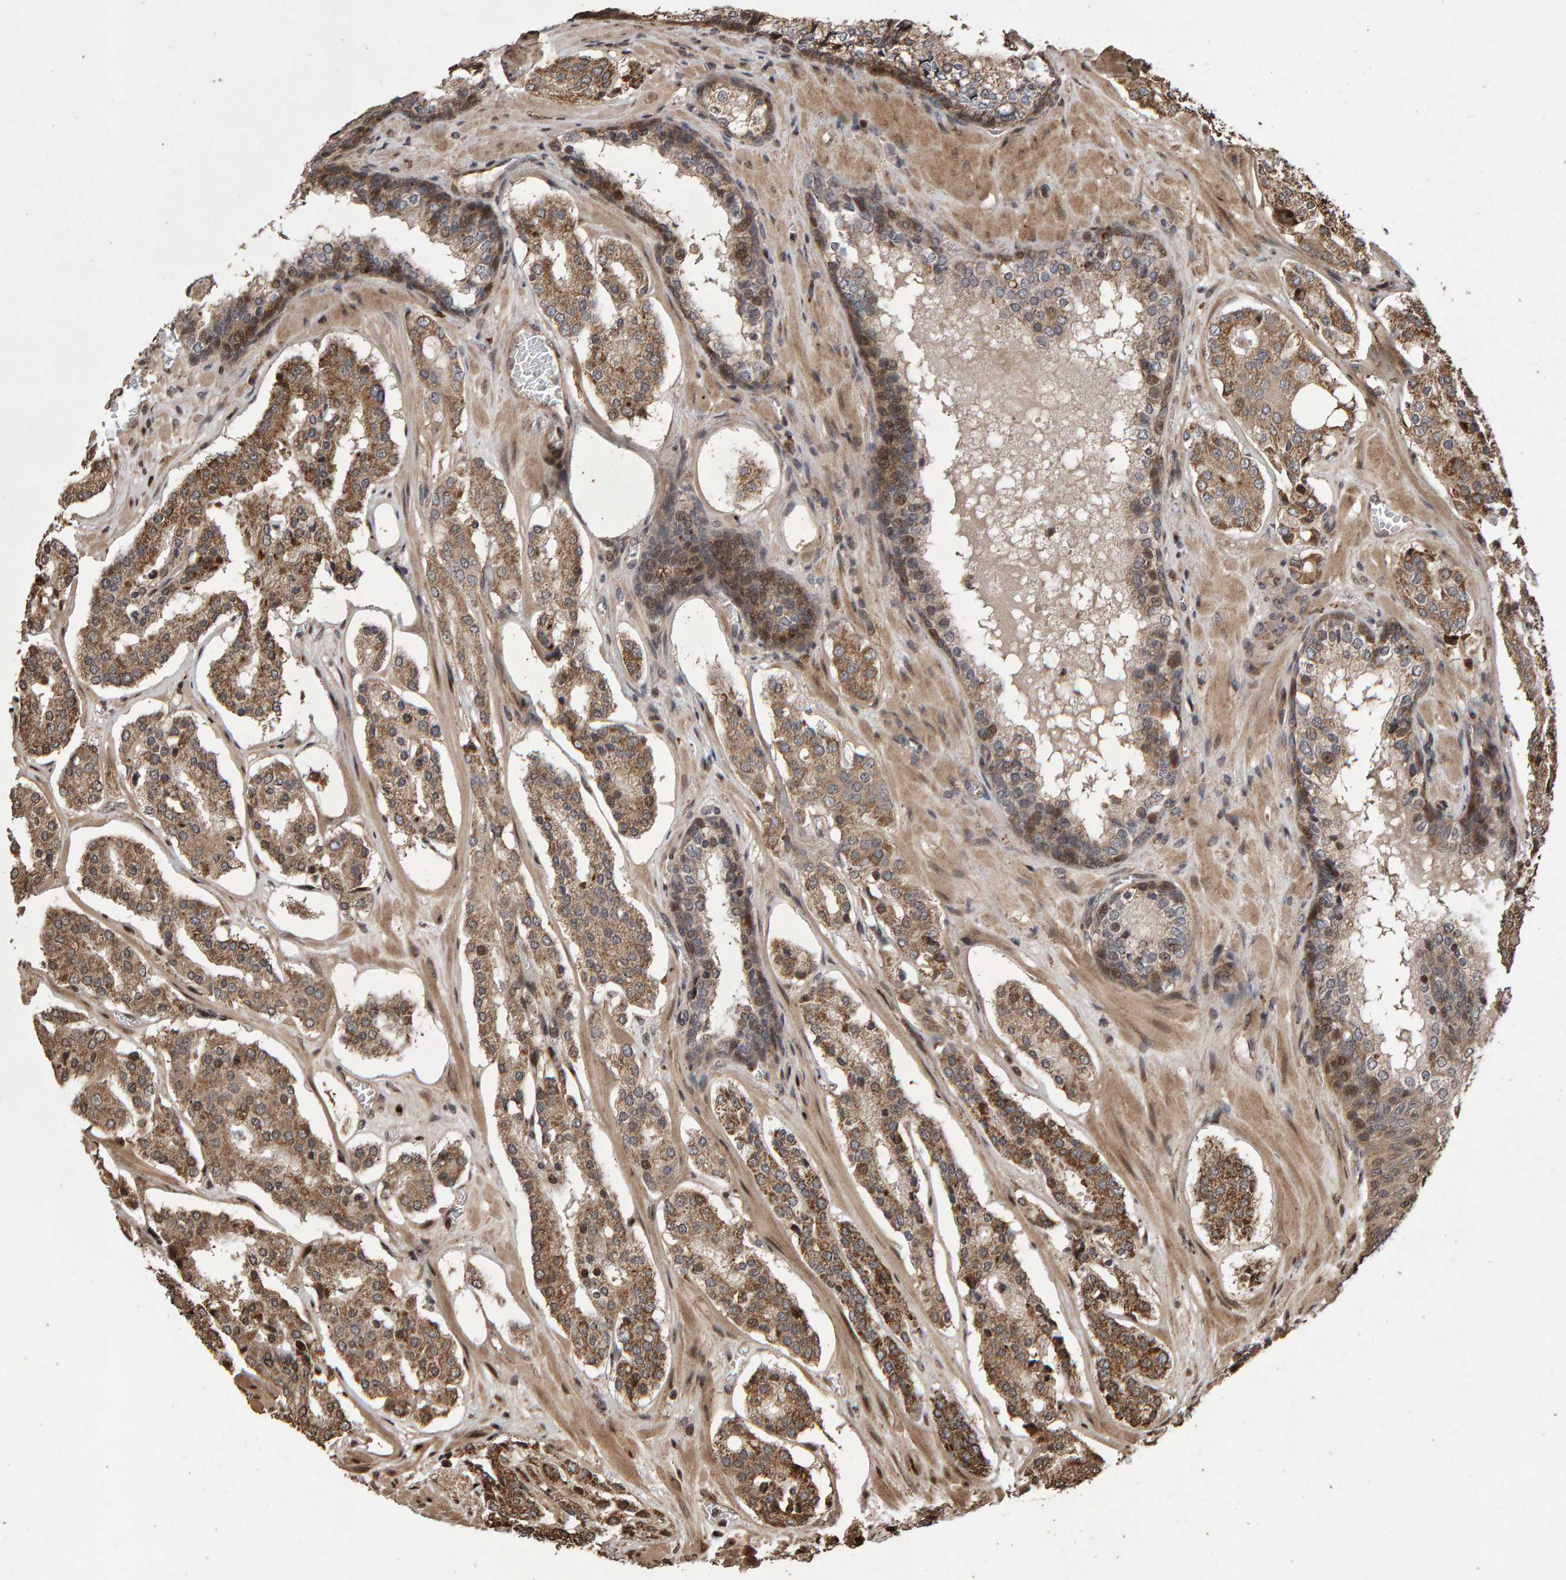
{"staining": {"intensity": "moderate", "quantity": "25%-75%", "location": "cytoplasmic/membranous"}, "tissue": "prostate cancer", "cell_type": "Tumor cells", "image_type": "cancer", "snomed": [{"axis": "morphology", "description": "Adenocarcinoma, High grade"}, {"axis": "topography", "description": "Prostate"}], "caption": "Prostate high-grade adenocarcinoma tissue displays moderate cytoplasmic/membranous expression in approximately 25%-75% of tumor cells, visualized by immunohistochemistry.", "gene": "OSBP2", "patient": {"sex": "male", "age": 60}}